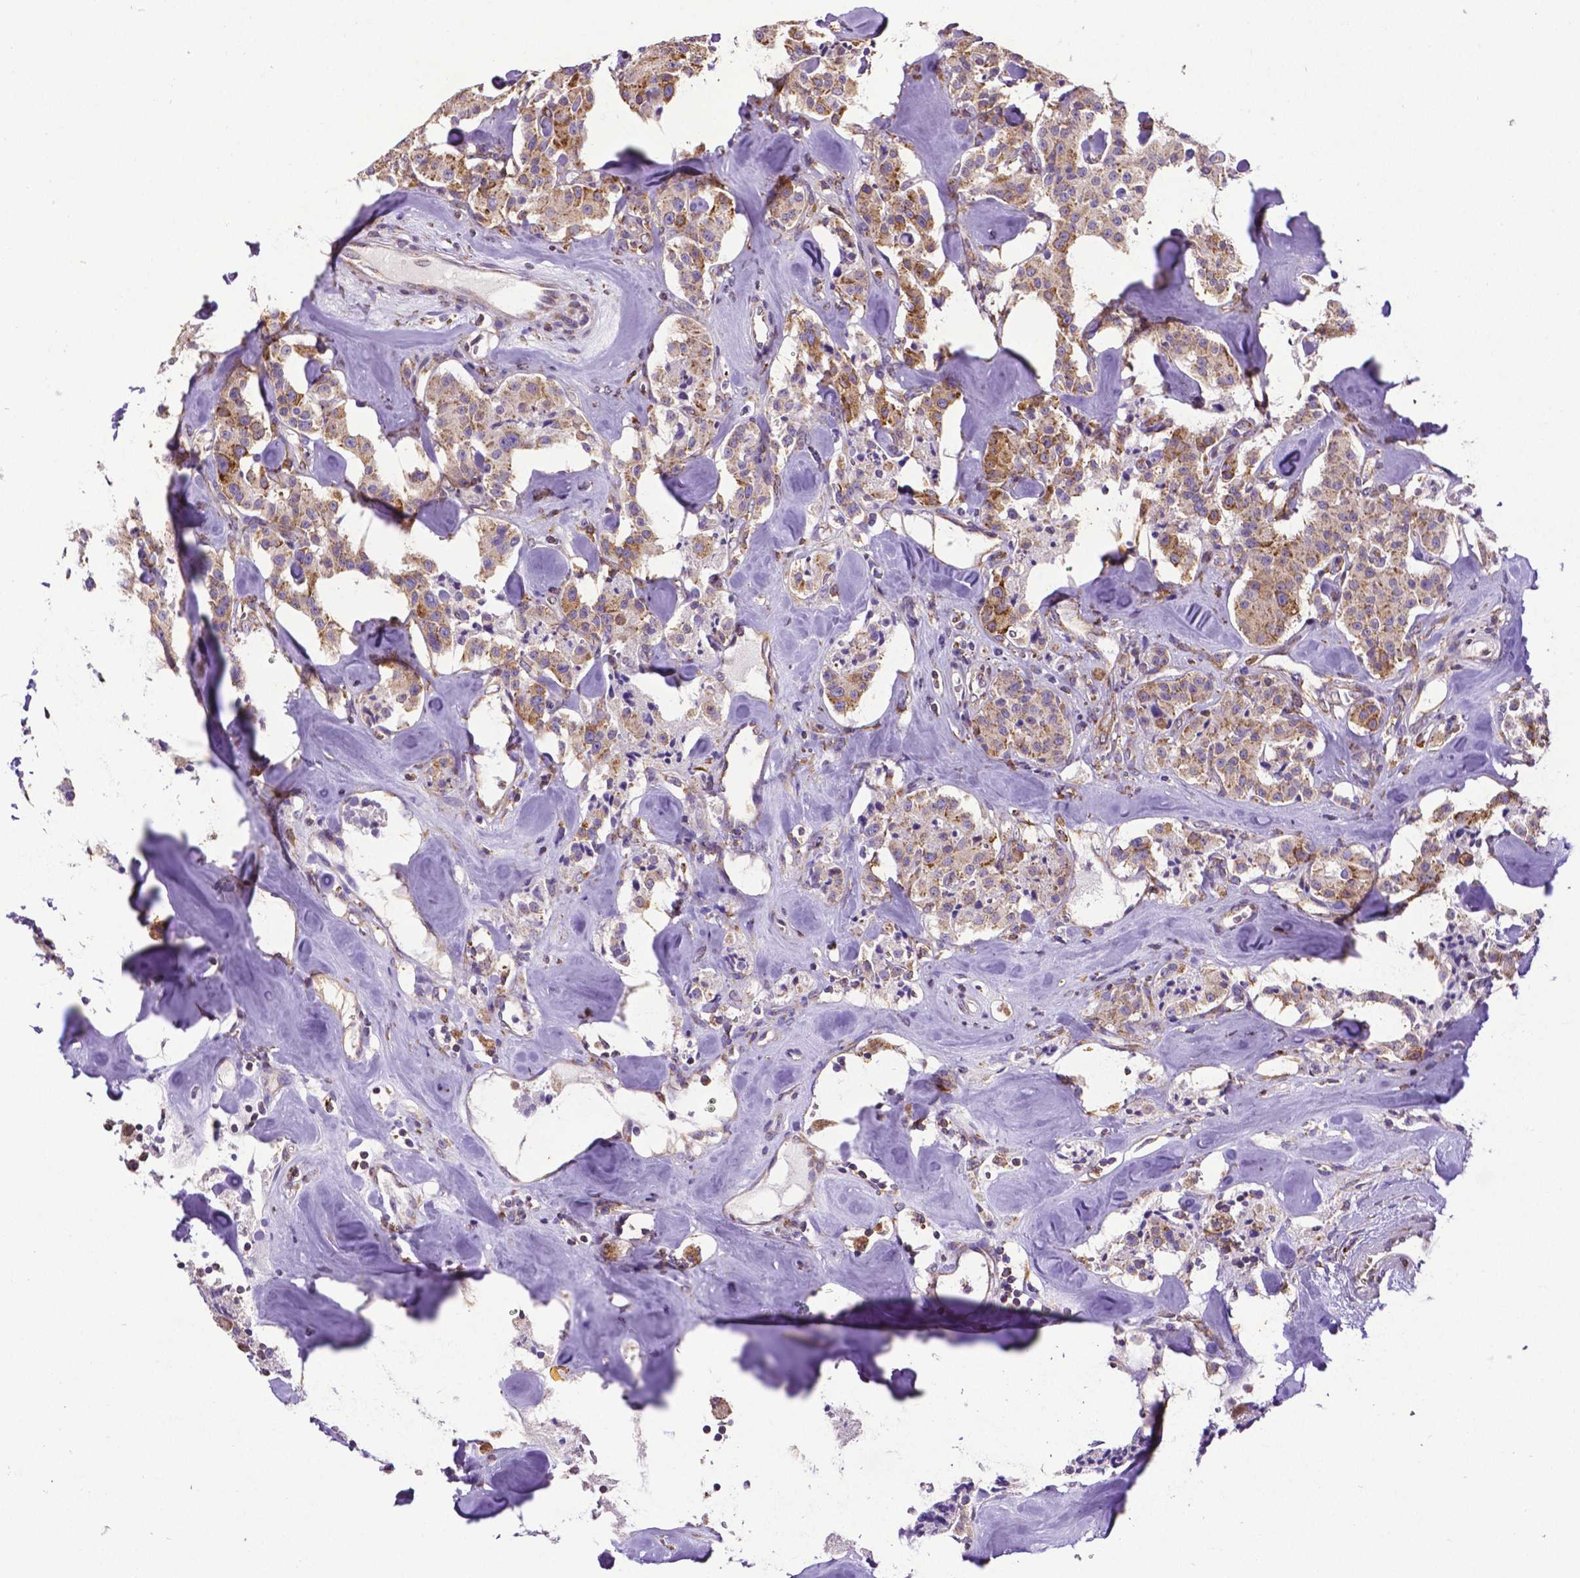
{"staining": {"intensity": "moderate", "quantity": "25%-75%", "location": "cytoplasmic/membranous"}, "tissue": "carcinoid", "cell_type": "Tumor cells", "image_type": "cancer", "snomed": [{"axis": "morphology", "description": "Carcinoid, malignant, NOS"}, {"axis": "topography", "description": "Pancreas"}], "caption": "DAB immunohistochemical staining of malignant carcinoid exhibits moderate cytoplasmic/membranous protein staining in about 25%-75% of tumor cells.", "gene": "MTDH", "patient": {"sex": "male", "age": 41}}